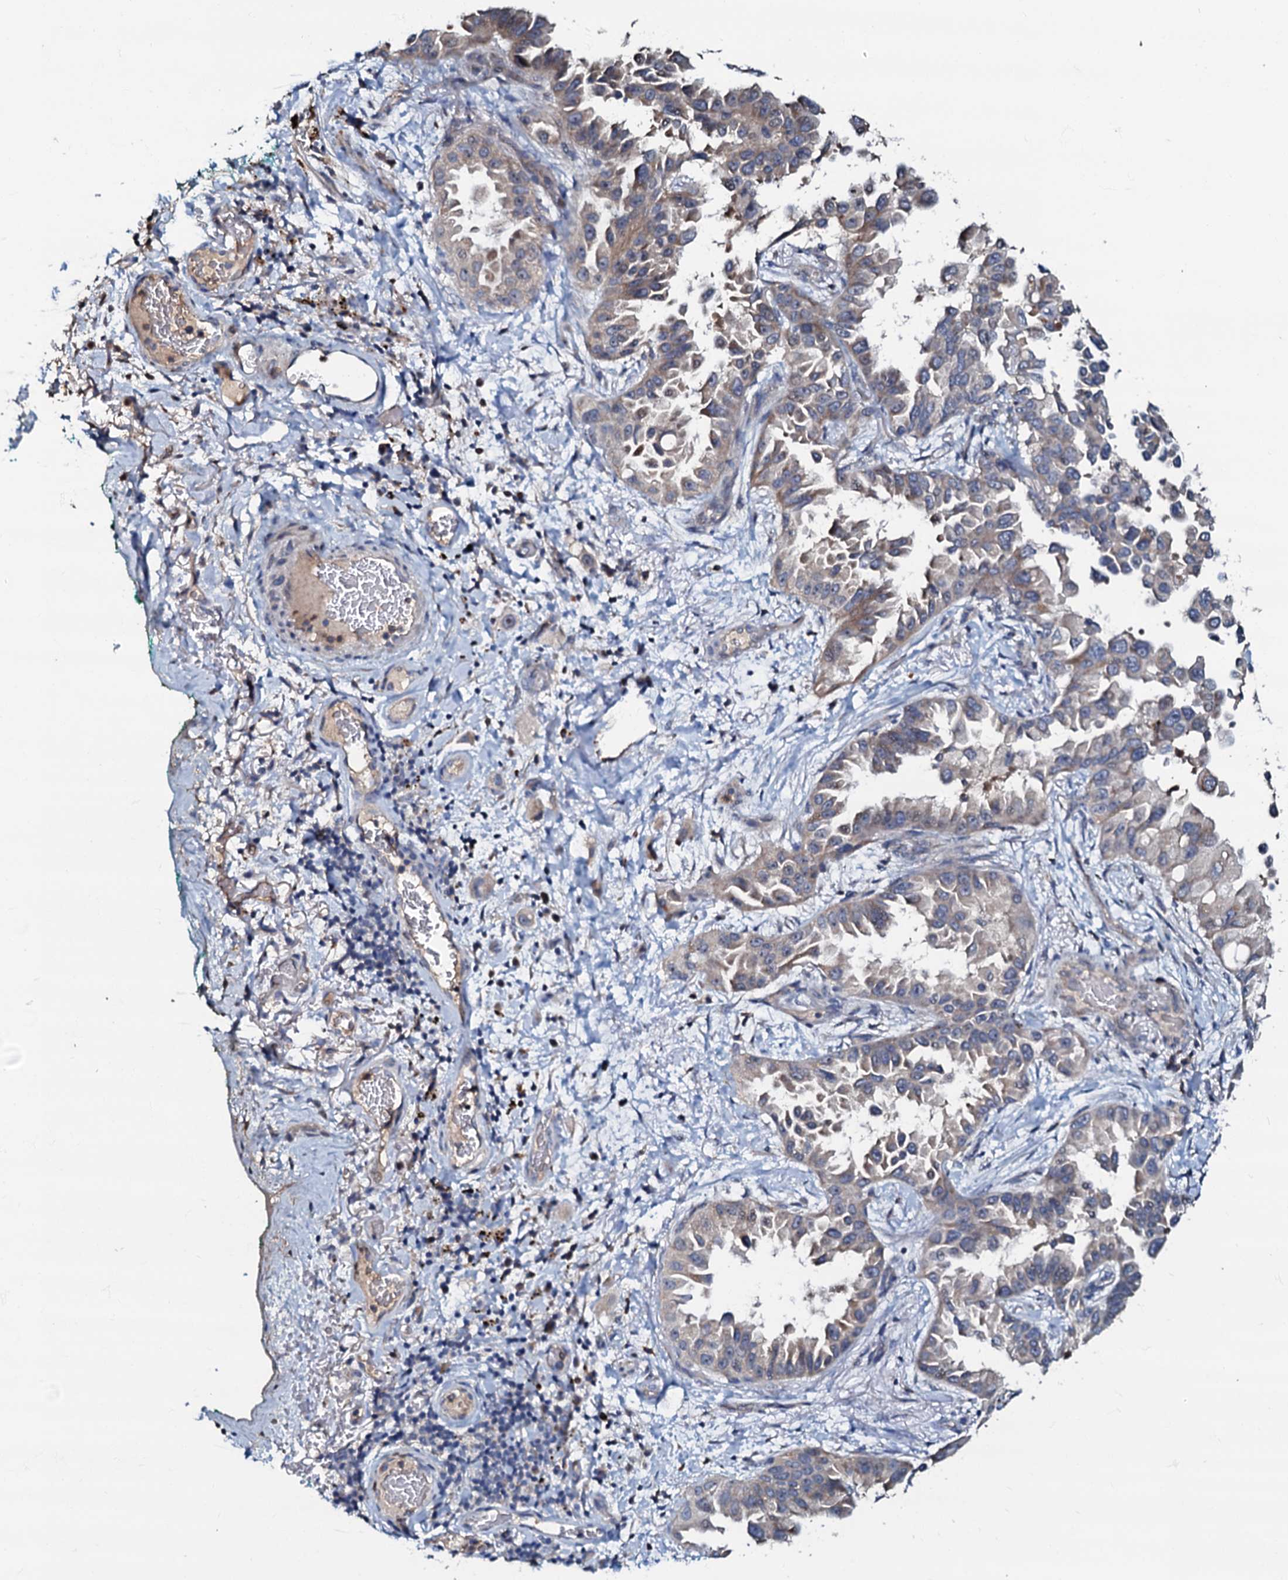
{"staining": {"intensity": "weak", "quantity": "<25%", "location": "cytoplasmic/membranous"}, "tissue": "lung cancer", "cell_type": "Tumor cells", "image_type": "cancer", "snomed": [{"axis": "morphology", "description": "Adenocarcinoma, NOS"}, {"axis": "topography", "description": "Lung"}], "caption": "There is no significant staining in tumor cells of lung cancer (adenocarcinoma).", "gene": "CPNE2", "patient": {"sex": "female", "age": 67}}